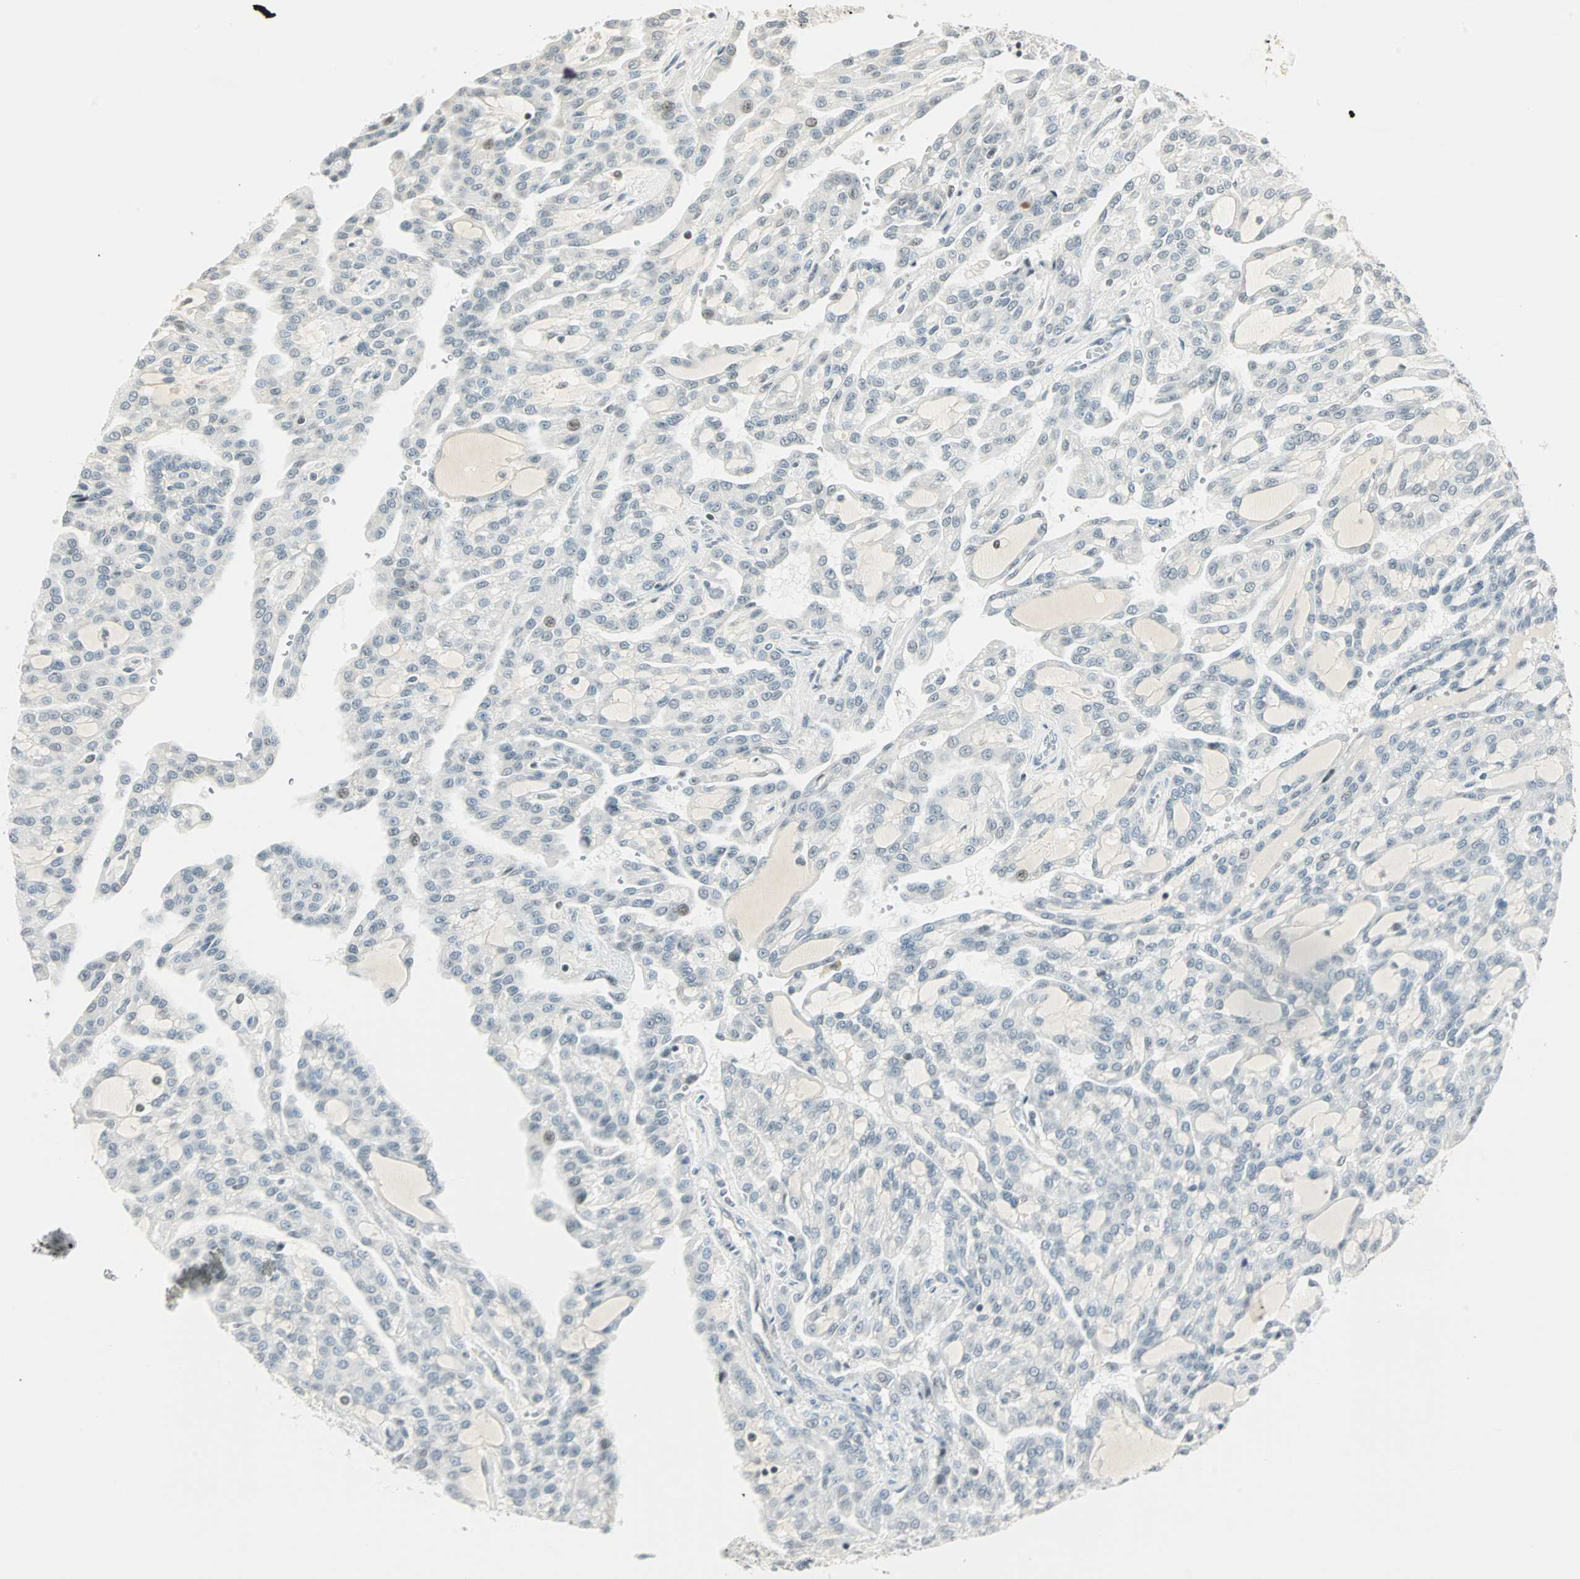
{"staining": {"intensity": "weak", "quantity": "<25%", "location": "nuclear"}, "tissue": "renal cancer", "cell_type": "Tumor cells", "image_type": "cancer", "snomed": [{"axis": "morphology", "description": "Adenocarcinoma, NOS"}, {"axis": "topography", "description": "Kidney"}], "caption": "Immunohistochemistry of renal cancer (adenocarcinoma) exhibits no staining in tumor cells.", "gene": "SMAD3", "patient": {"sex": "male", "age": 63}}